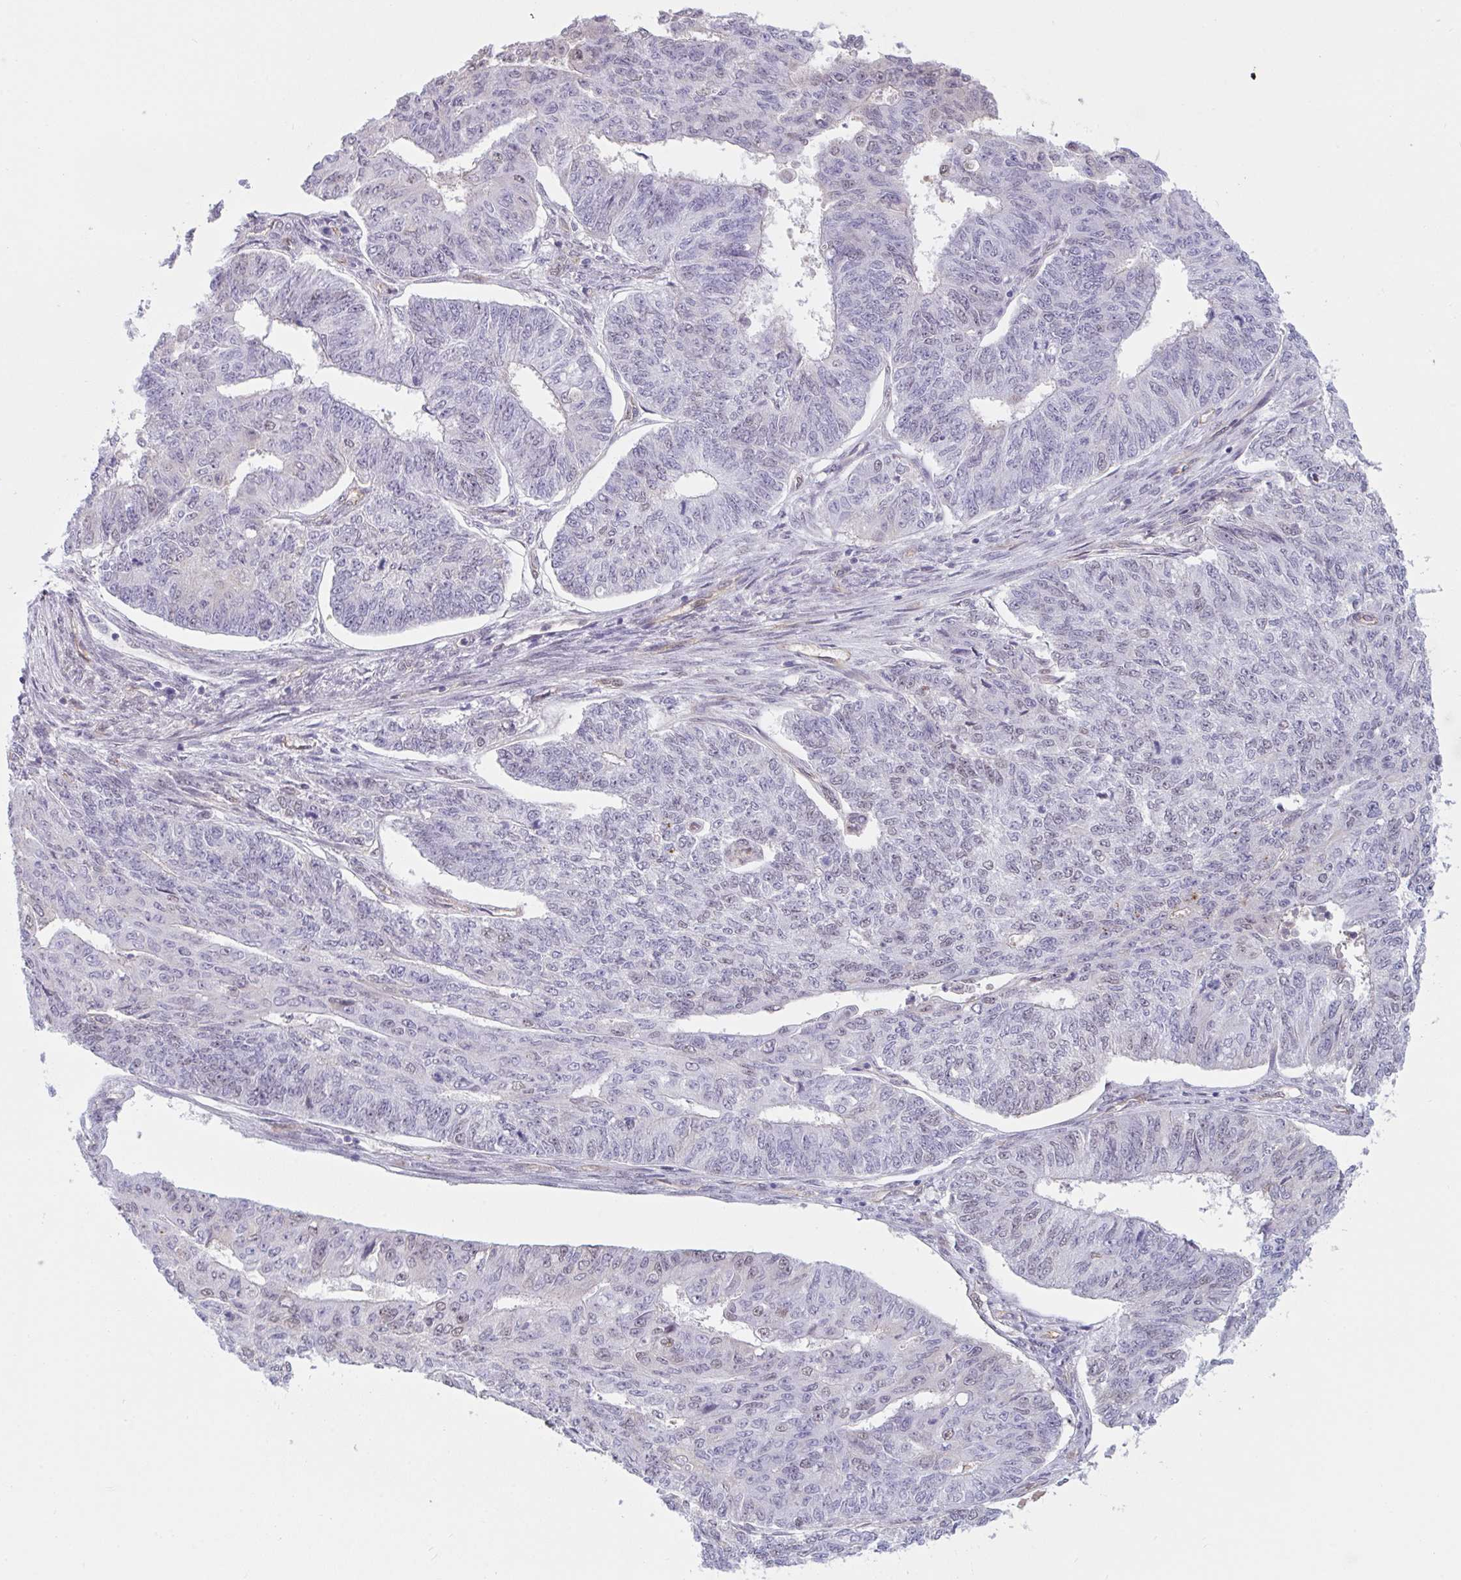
{"staining": {"intensity": "negative", "quantity": "none", "location": "none"}, "tissue": "endometrial cancer", "cell_type": "Tumor cells", "image_type": "cancer", "snomed": [{"axis": "morphology", "description": "Adenocarcinoma, NOS"}, {"axis": "topography", "description": "Endometrium"}], "caption": "Micrograph shows no protein positivity in tumor cells of adenocarcinoma (endometrial) tissue.", "gene": "DSCAML1", "patient": {"sex": "female", "age": 32}}